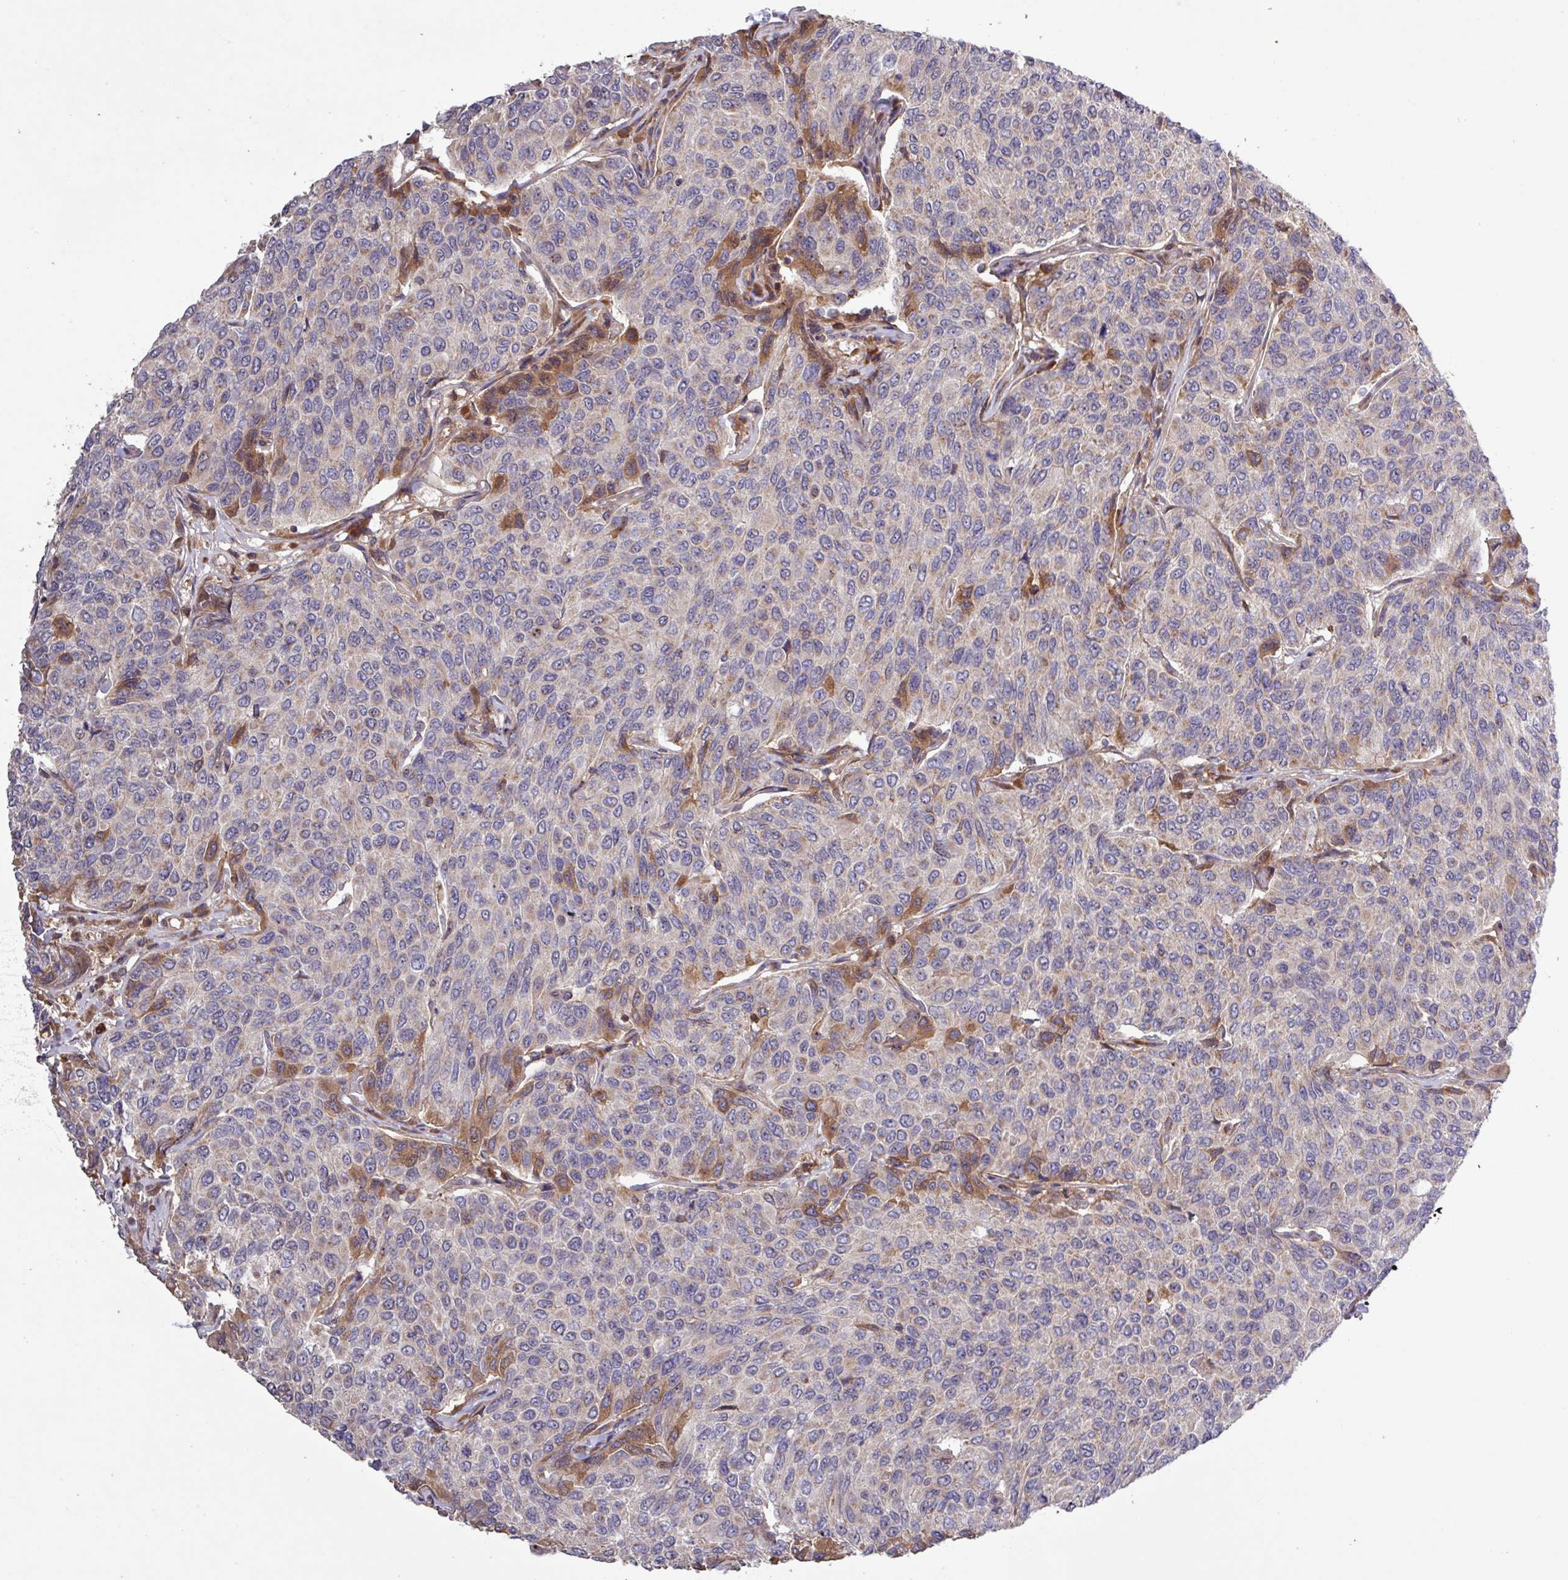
{"staining": {"intensity": "moderate", "quantity": "<25%", "location": "cytoplasmic/membranous"}, "tissue": "breast cancer", "cell_type": "Tumor cells", "image_type": "cancer", "snomed": [{"axis": "morphology", "description": "Duct carcinoma"}, {"axis": "topography", "description": "Breast"}], "caption": "A brown stain shows moderate cytoplasmic/membranous expression of a protein in breast cancer (intraductal carcinoma) tumor cells.", "gene": "TNFSF12", "patient": {"sex": "female", "age": 55}}